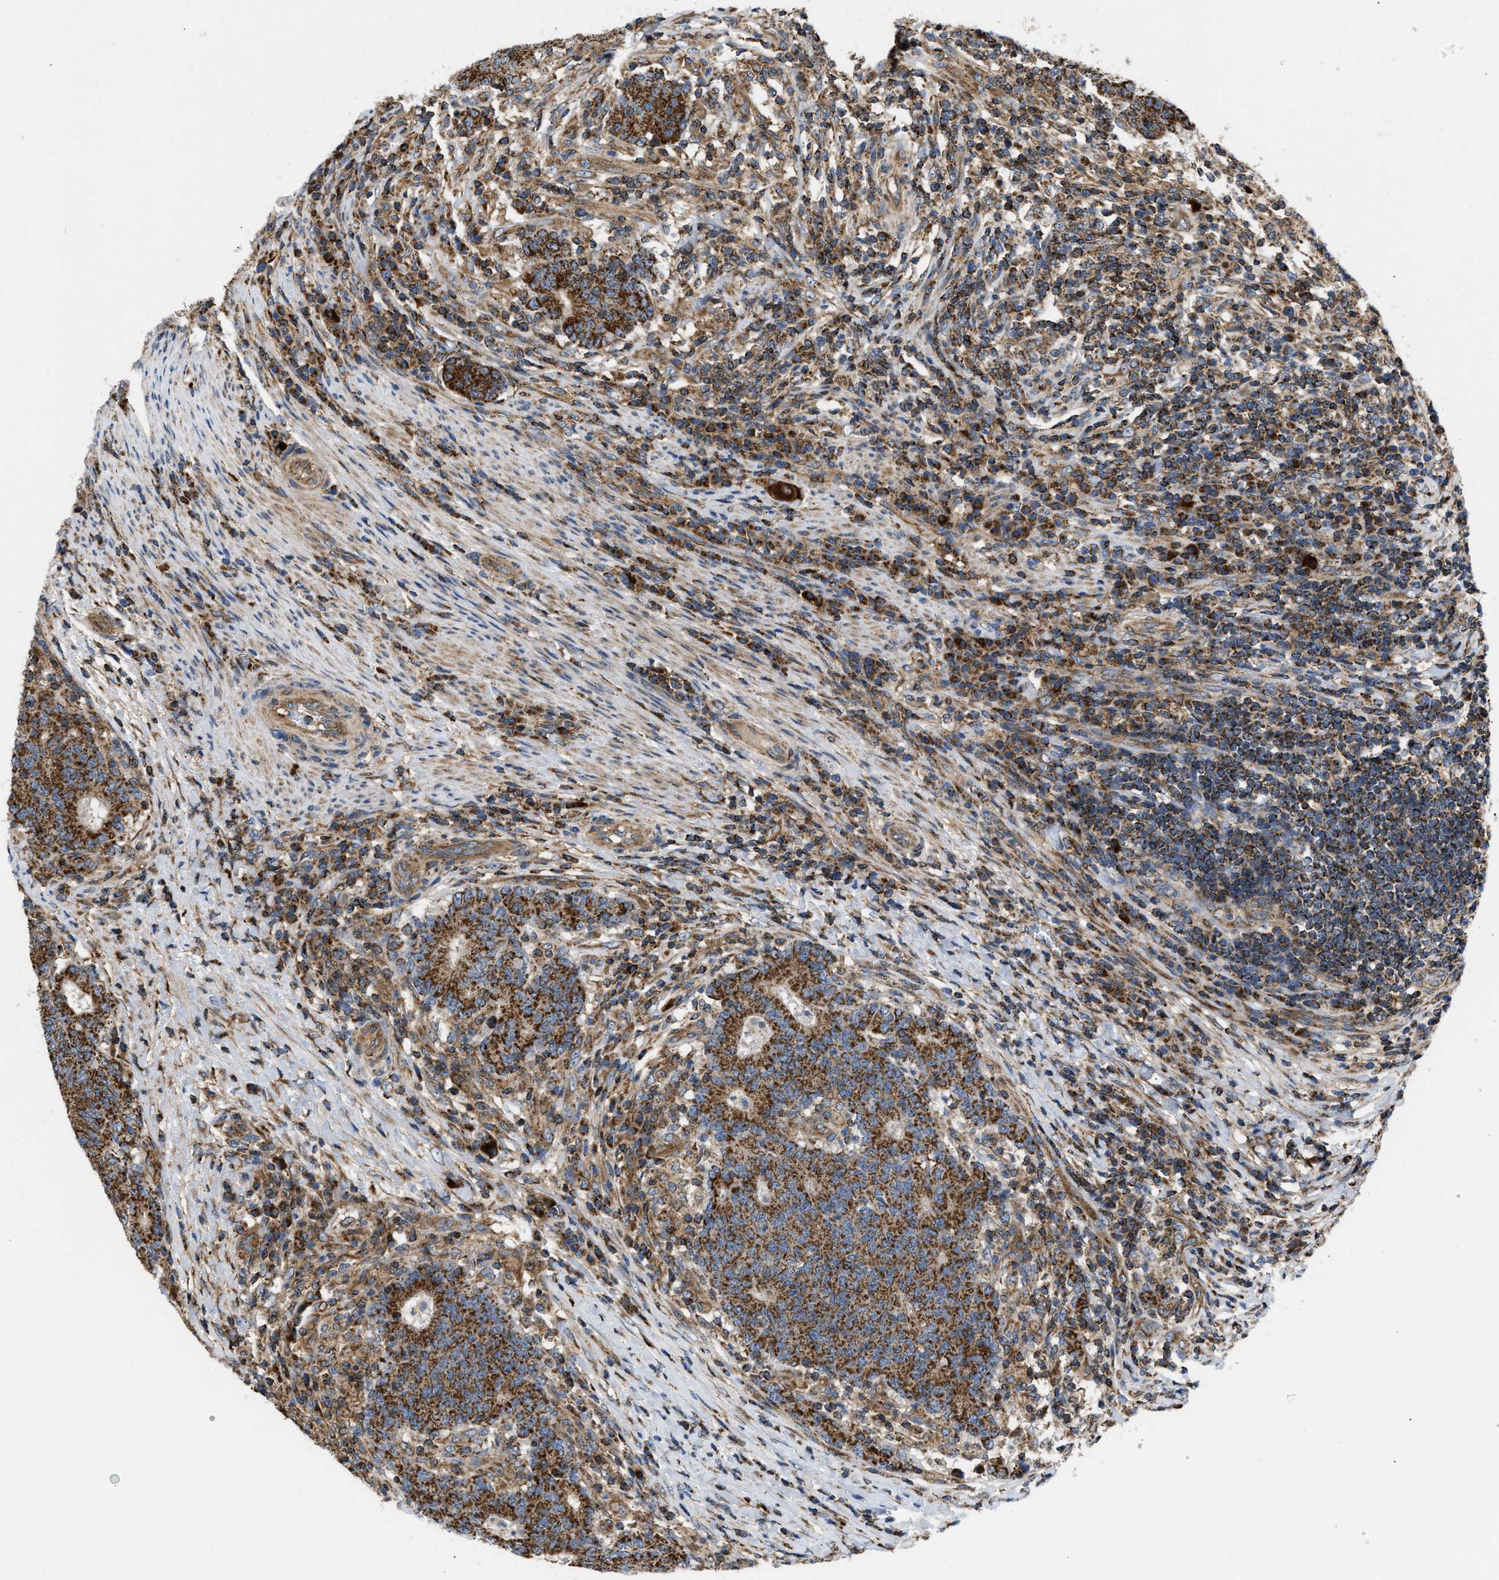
{"staining": {"intensity": "strong", "quantity": ">75%", "location": "cytoplasmic/membranous"}, "tissue": "colorectal cancer", "cell_type": "Tumor cells", "image_type": "cancer", "snomed": [{"axis": "morphology", "description": "Normal tissue, NOS"}, {"axis": "morphology", "description": "Adenocarcinoma, NOS"}, {"axis": "topography", "description": "Colon"}], "caption": "Protein staining of colorectal adenocarcinoma tissue reveals strong cytoplasmic/membranous staining in about >75% of tumor cells. The staining was performed using DAB, with brown indicating positive protein expression. Nuclei are stained blue with hematoxylin.", "gene": "OPTN", "patient": {"sex": "female", "age": 75}}